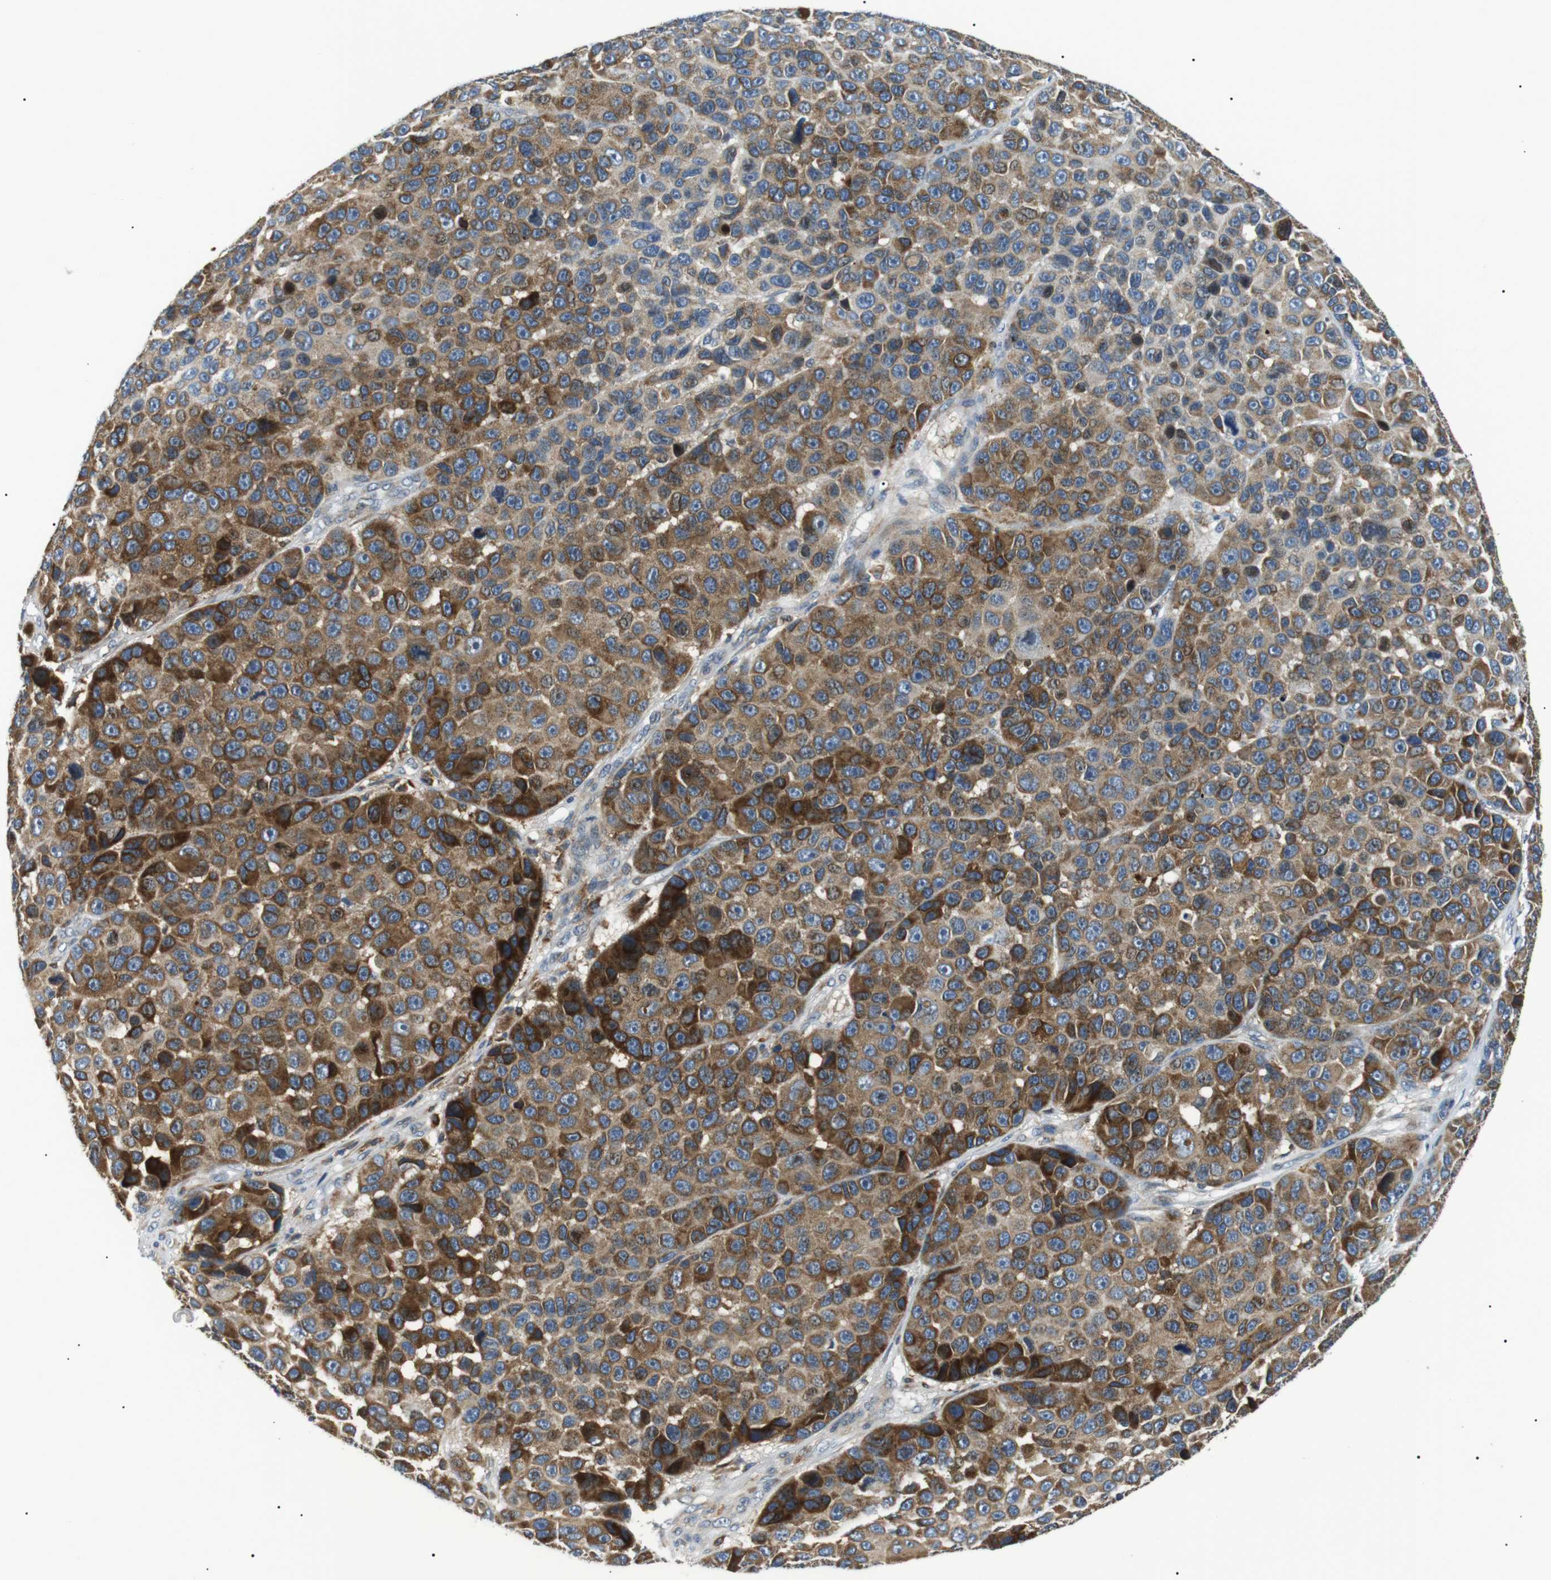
{"staining": {"intensity": "moderate", "quantity": ">75%", "location": "cytoplasmic/membranous"}, "tissue": "melanoma", "cell_type": "Tumor cells", "image_type": "cancer", "snomed": [{"axis": "morphology", "description": "Malignant melanoma, NOS"}, {"axis": "topography", "description": "Skin"}], "caption": "A micrograph of human malignant melanoma stained for a protein shows moderate cytoplasmic/membranous brown staining in tumor cells. (IHC, brightfield microscopy, high magnification).", "gene": "RAB9A", "patient": {"sex": "male", "age": 53}}